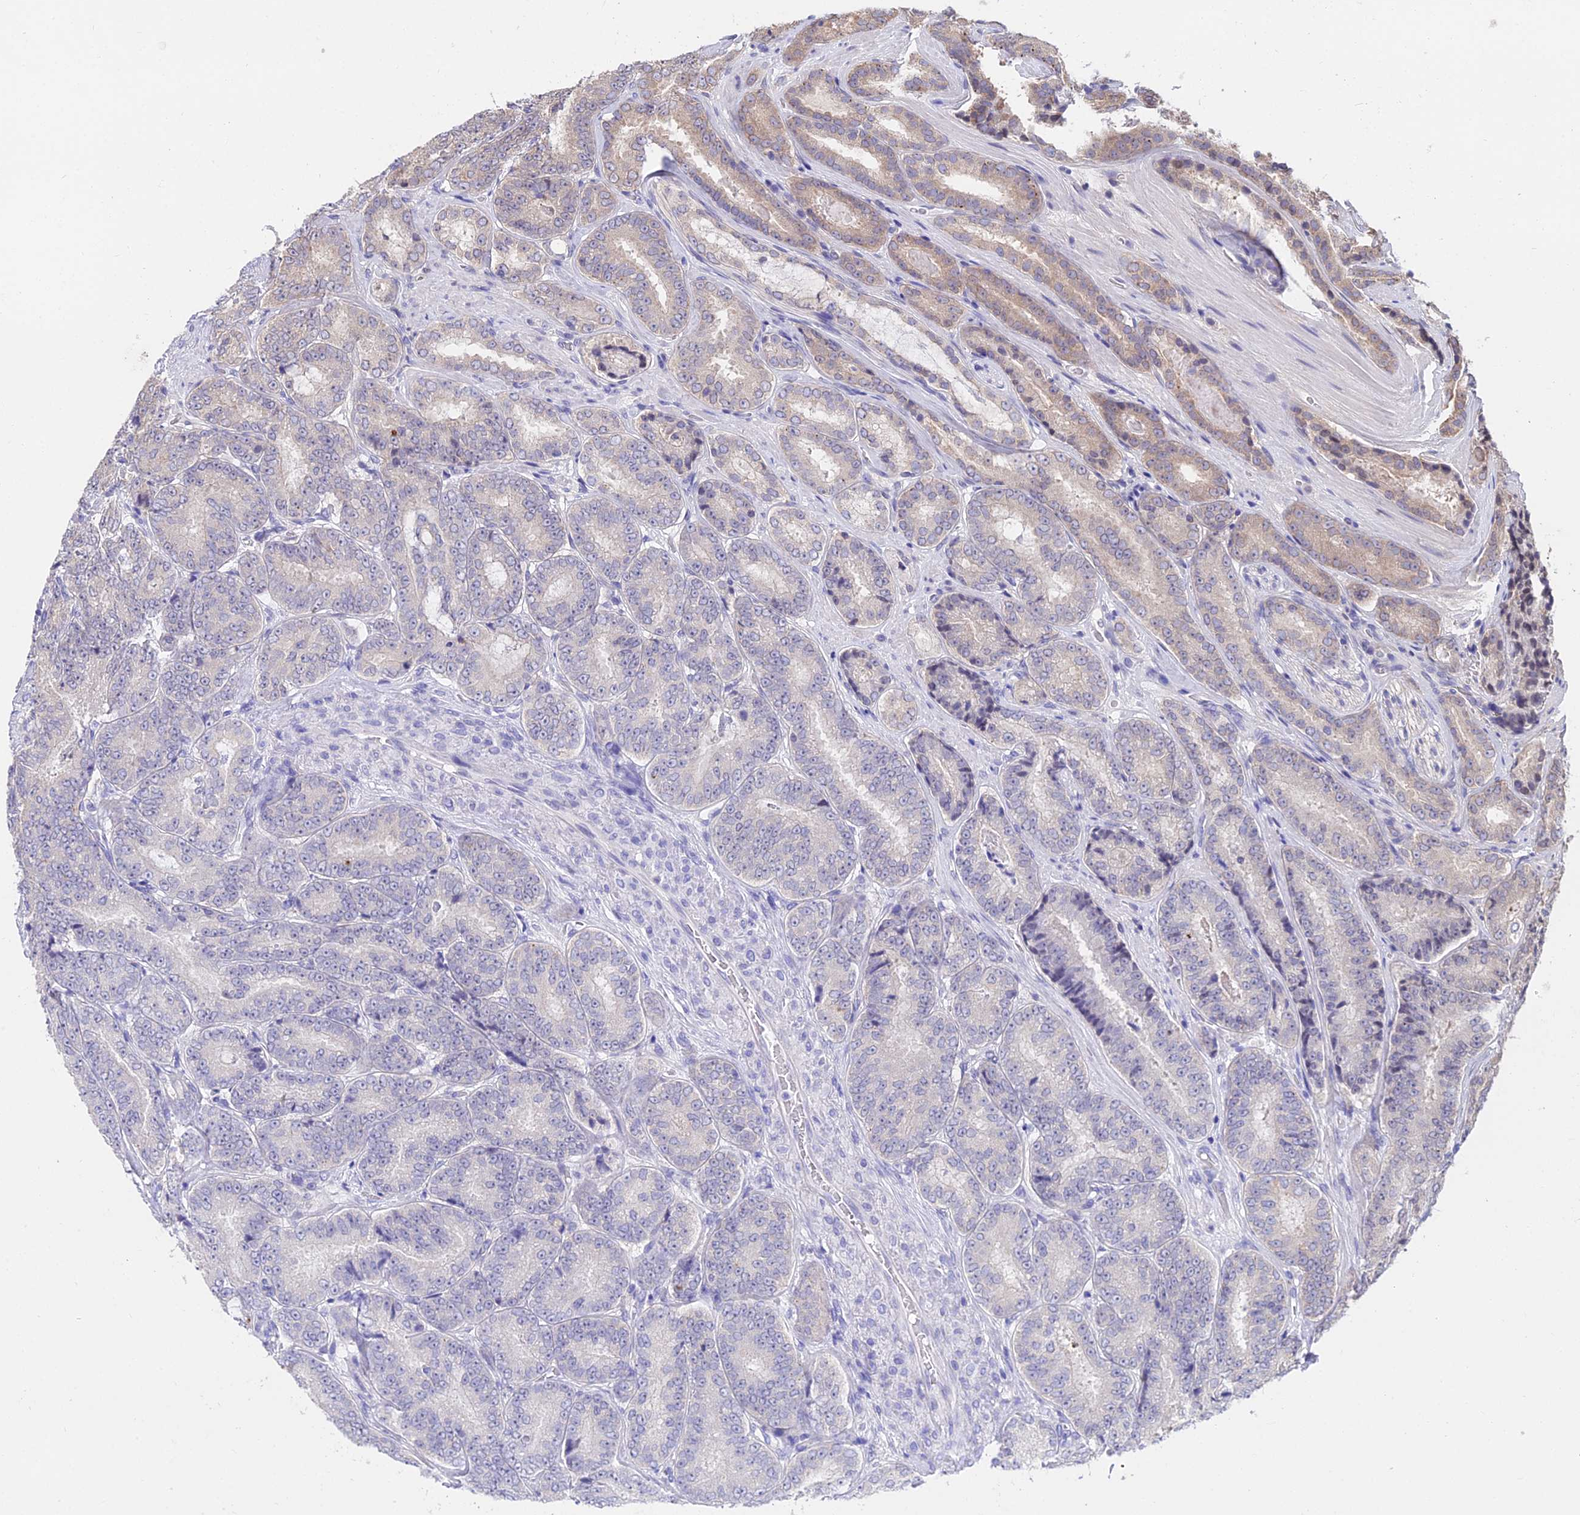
{"staining": {"intensity": "weak", "quantity": "<25%", "location": "cytoplasmic/membranous"}, "tissue": "prostate cancer", "cell_type": "Tumor cells", "image_type": "cancer", "snomed": [{"axis": "morphology", "description": "Adenocarcinoma, High grade"}, {"axis": "topography", "description": "Prostate"}], "caption": "High magnification brightfield microscopy of prostate cancer (adenocarcinoma (high-grade)) stained with DAB (brown) and counterstained with hematoxylin (blue): tumor cells show no significant positivity.", "gene": "INPP4A", "patient": {"sex": "male", "age": 72}}